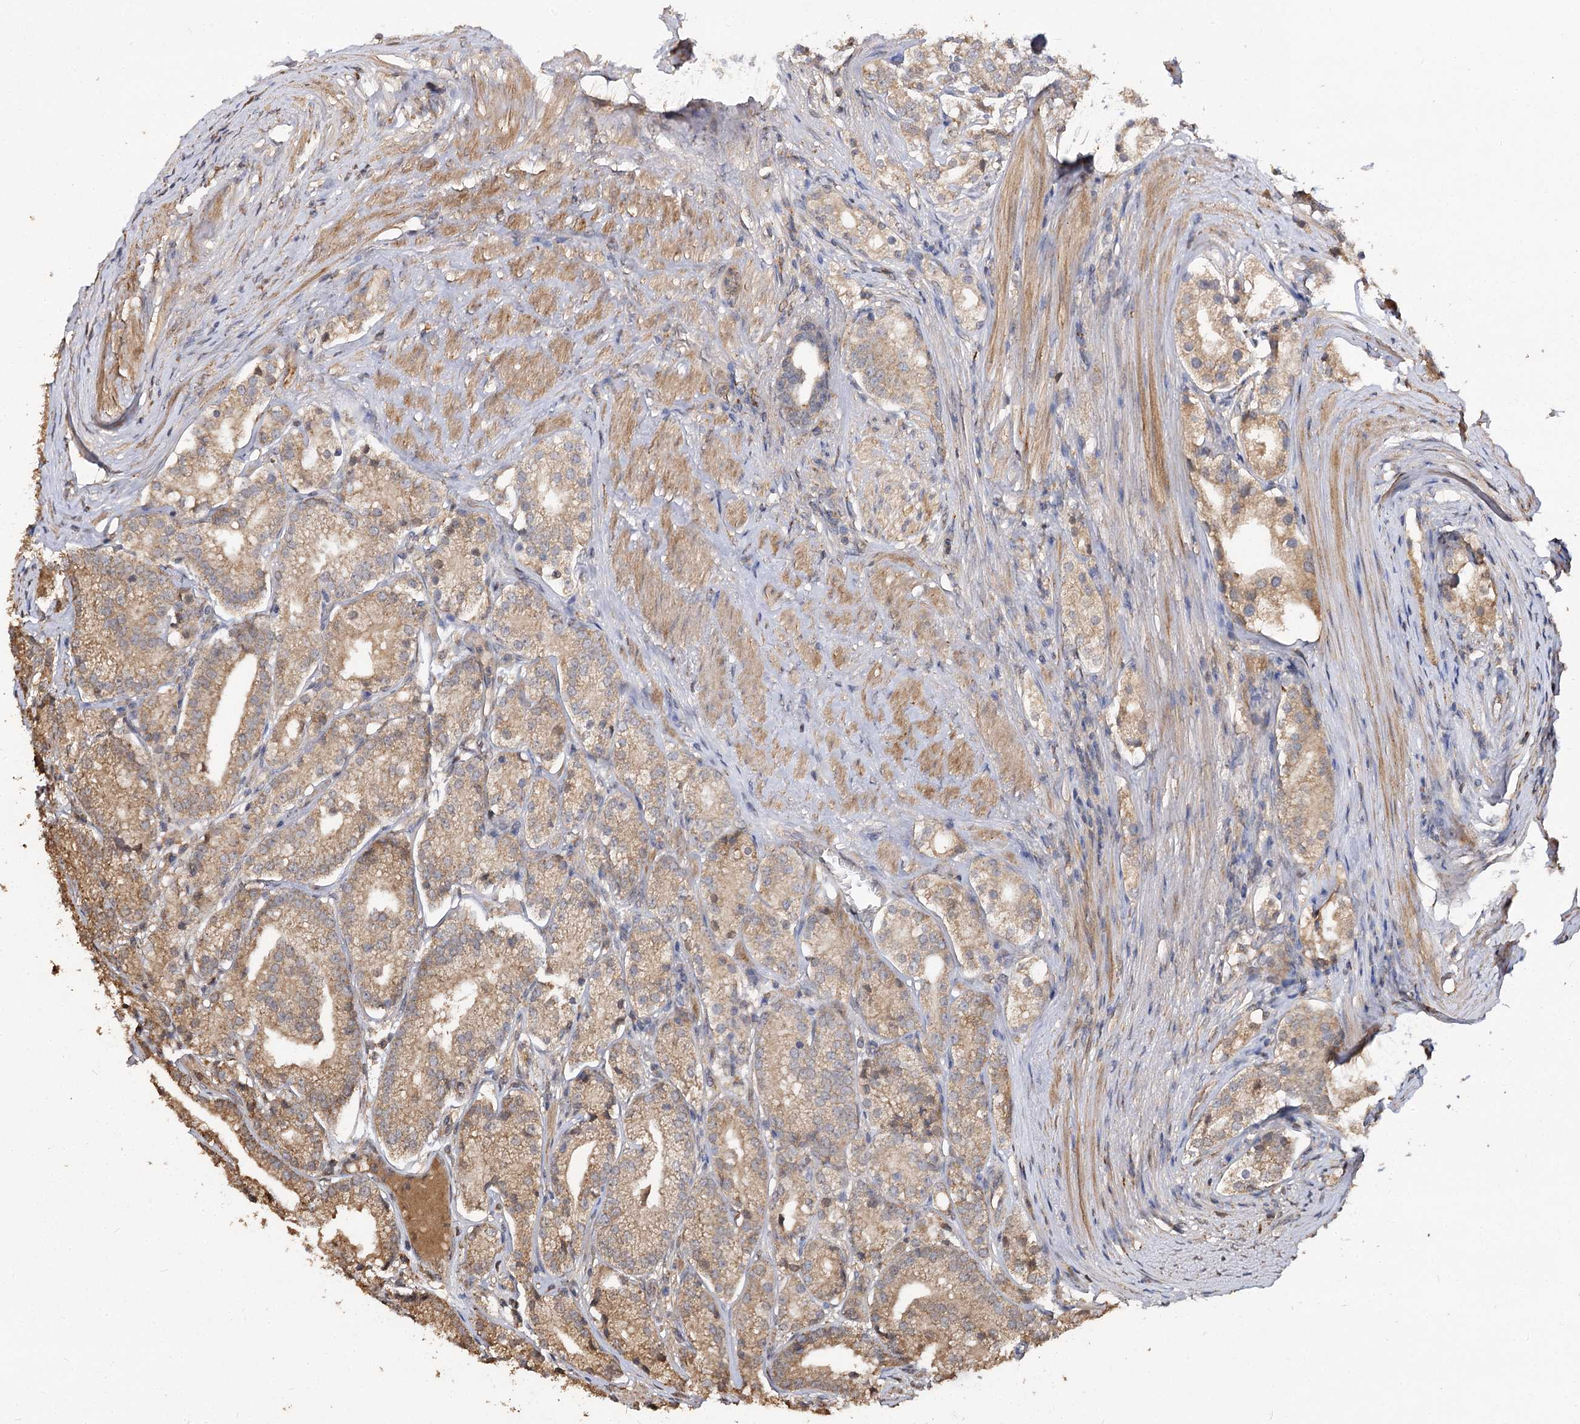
{"staining": {"intensity": "moderate", "quantity": "25%-75%", "location": "cytoplasmic/membranous"}, "tissue": "prostate cancer", "cell_type": "Tumor cells", "image_type": "cancer", "snomed": [{"axis": "morphology", "description": "Adenocarcinoma, High grade"}, {"axis": "topography", "description": "Prostate"}], "caption": "Tumor cells demonstrate medium levels of moderate cytoplasmic/membranous positivity in about 25%-75% of cells in prostate cancer (adenocarcinoma (high-grade)).", "gene": "ARL13A", "patient": {"sex": "male", "age": 69}}